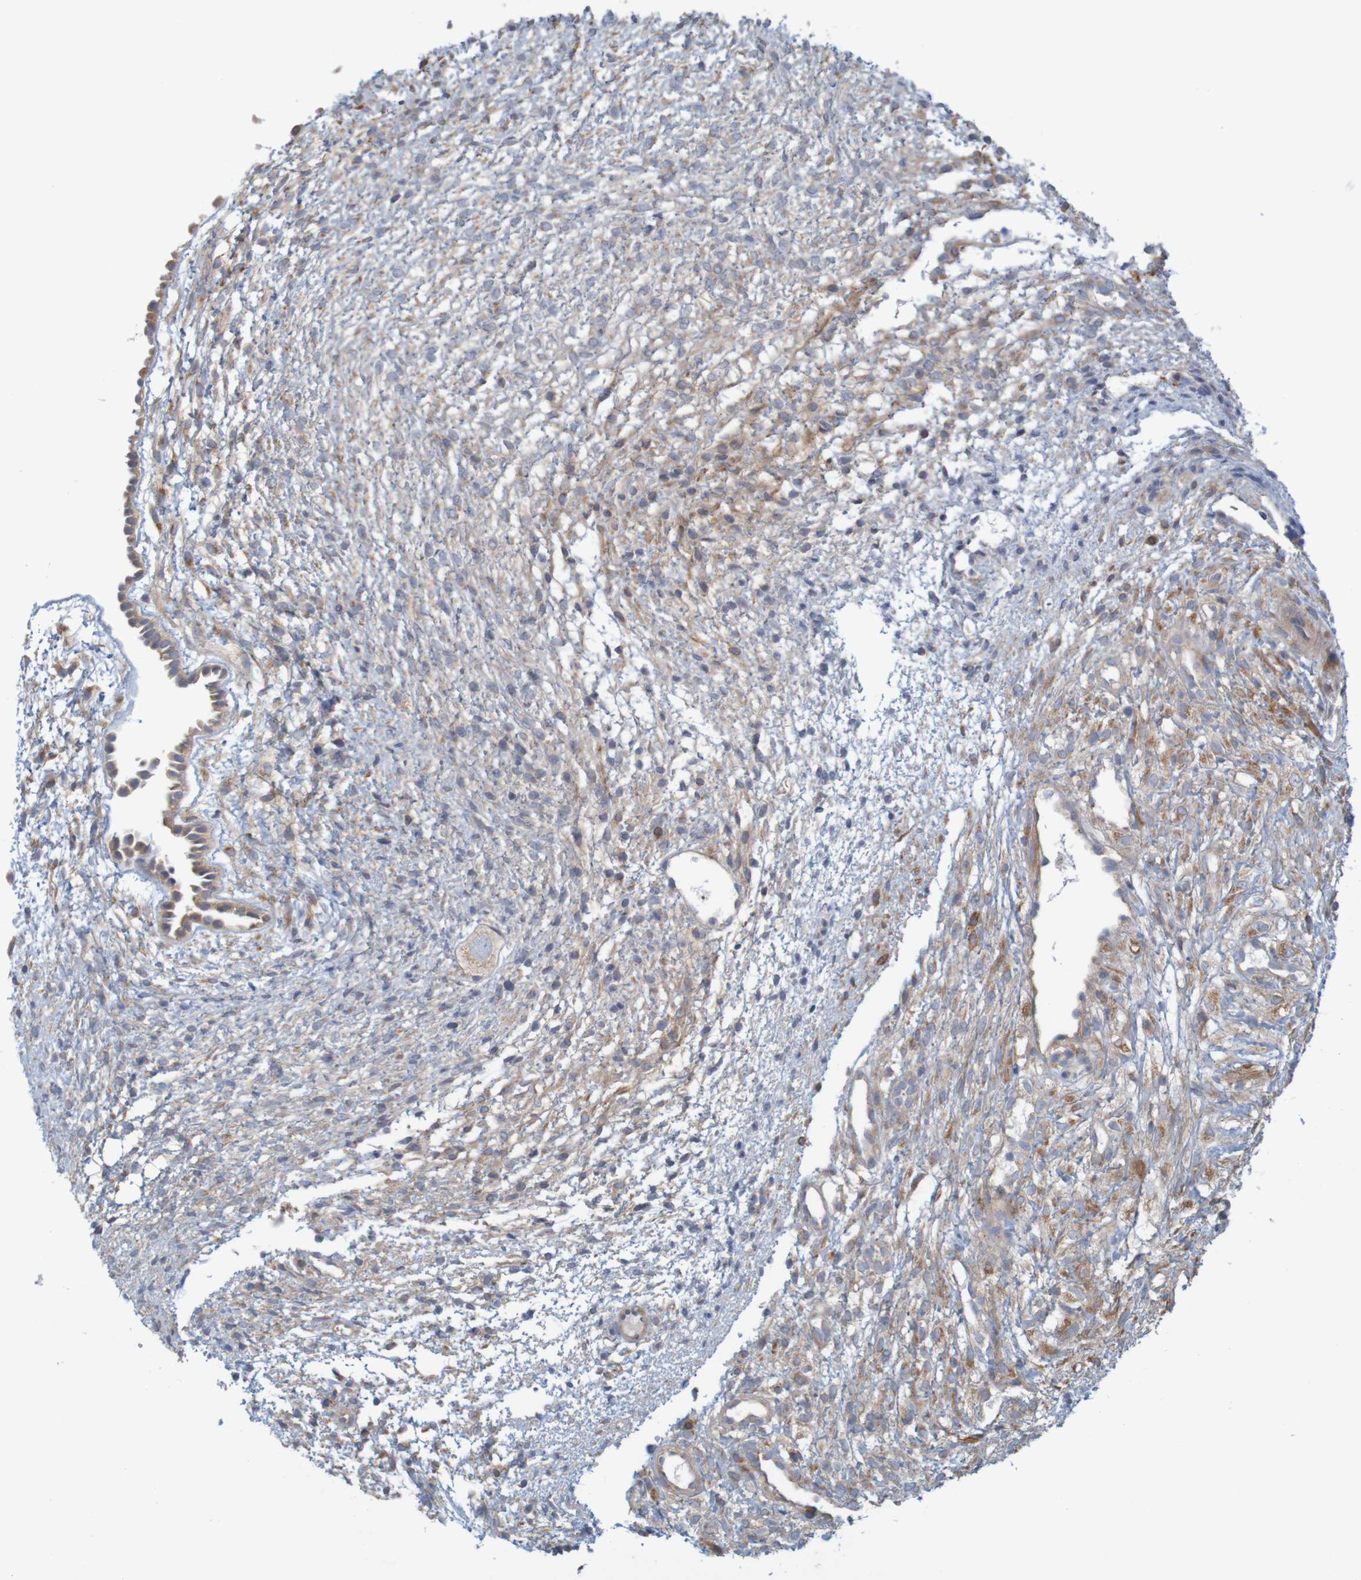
{"staining": {"intensity": "weak", "quantity": ">75%", "location": "cytoplasmic/membranous"}, "tissue": "ovary", "cell_type": "Follicle cells", "image_type": "normal", "snomed": [{"axis": "morphology", "description": "Normal tissue, NOS"}, {"axis": "morphology", "description": "Cyst, NOS"}, {"axis": "topography", "description": "Ovary"}], "caption": "IHC of unremarkable human ovary demonstrates low levels of weak cytoplasmic/membranous staining in about >75% of follicle cells. The protein is shown in brown color, while the nuclei are stained blue.", "gene": "KRT23", "patient": {"sex": "female", "age": 18}}